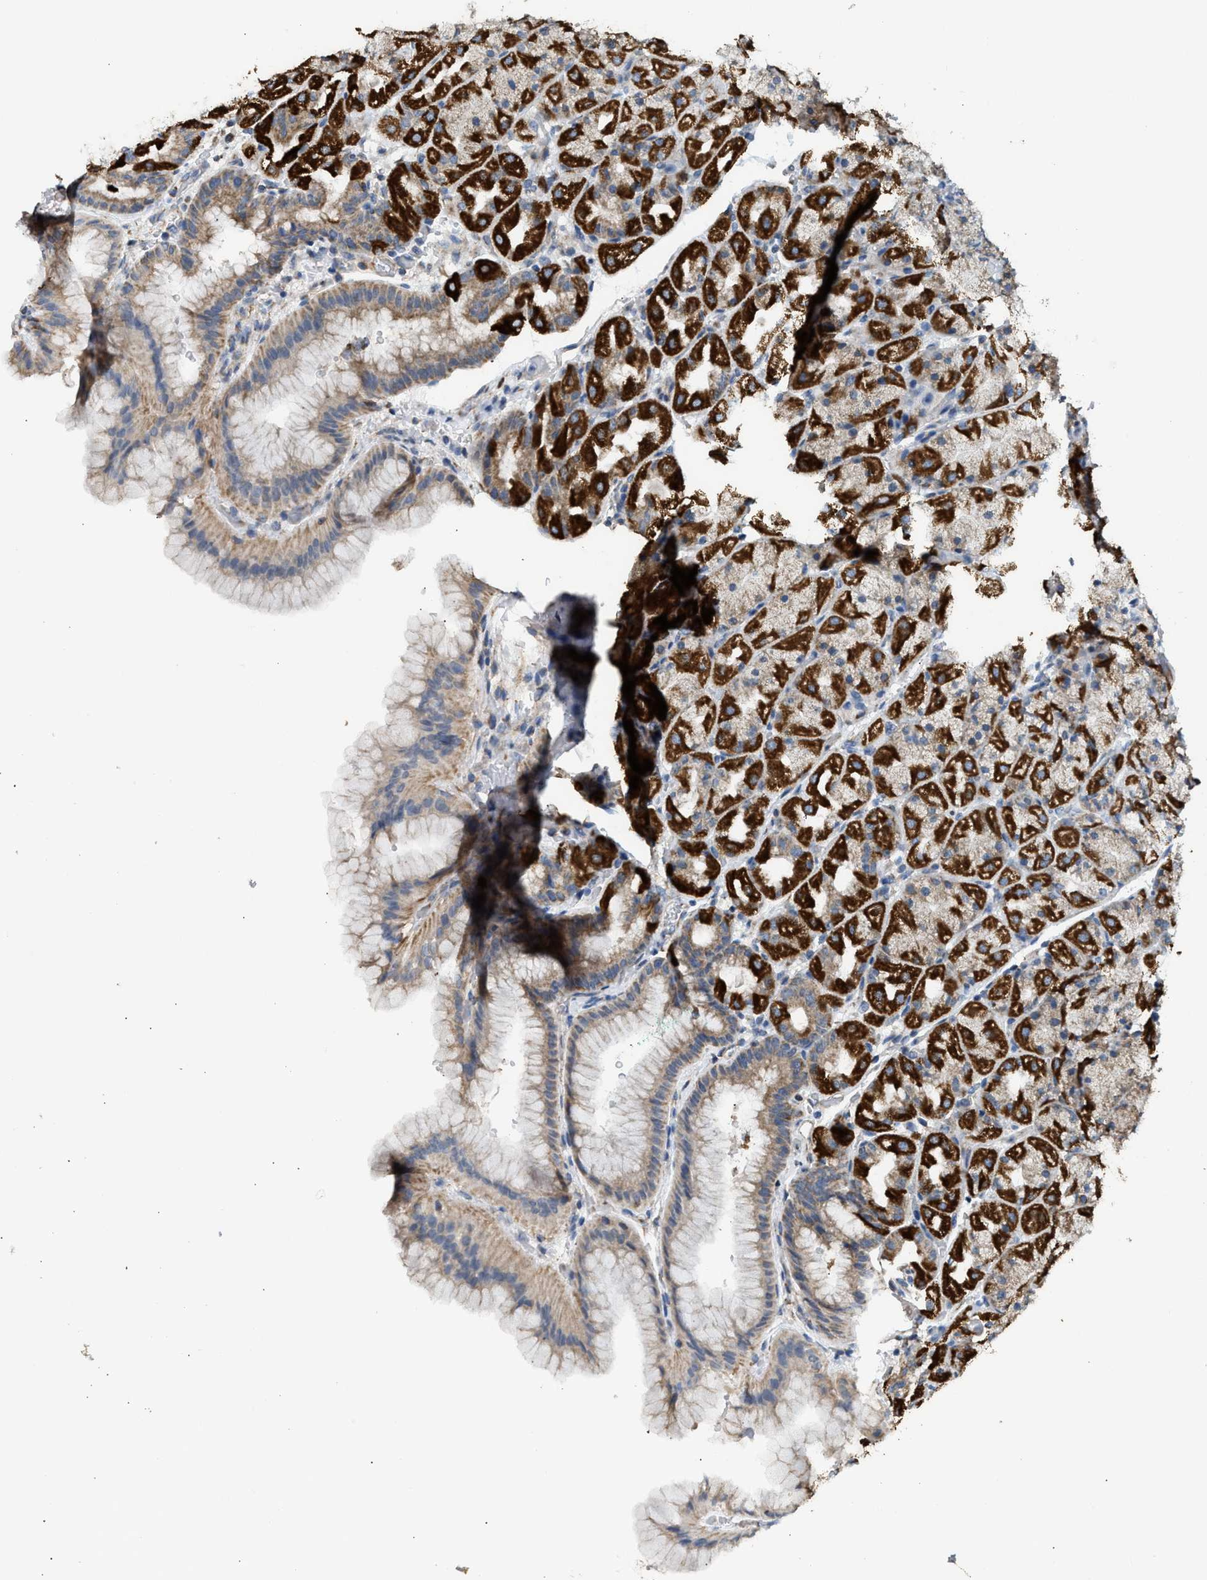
{"staining": {"intensity": "strong", "quantity": "<25%", "location": "cytoplasmic/membranous"}, "tissue": "stomach", "cell_type": "Glandular cells", "image_type": "normal", "snomed": [{"axis": "morphology", "description": "Normal tissue, NOS"}, {"axis": "morphology", "description": "Carcinoid, malignant, NOS"}, {"axis": "topography", "description": "Stomach, upper"}], "caption": "Glandular cells demonstrate strong cytoplasmic/membranous expression in about <25% of cells in benign stomach. Using DAB (brown) and hematoxylin (blue) stains, captured at high magnification using brightfield microscopy.", "gene": "GOT2", "patient": {"sex": "male", "age": 39}}